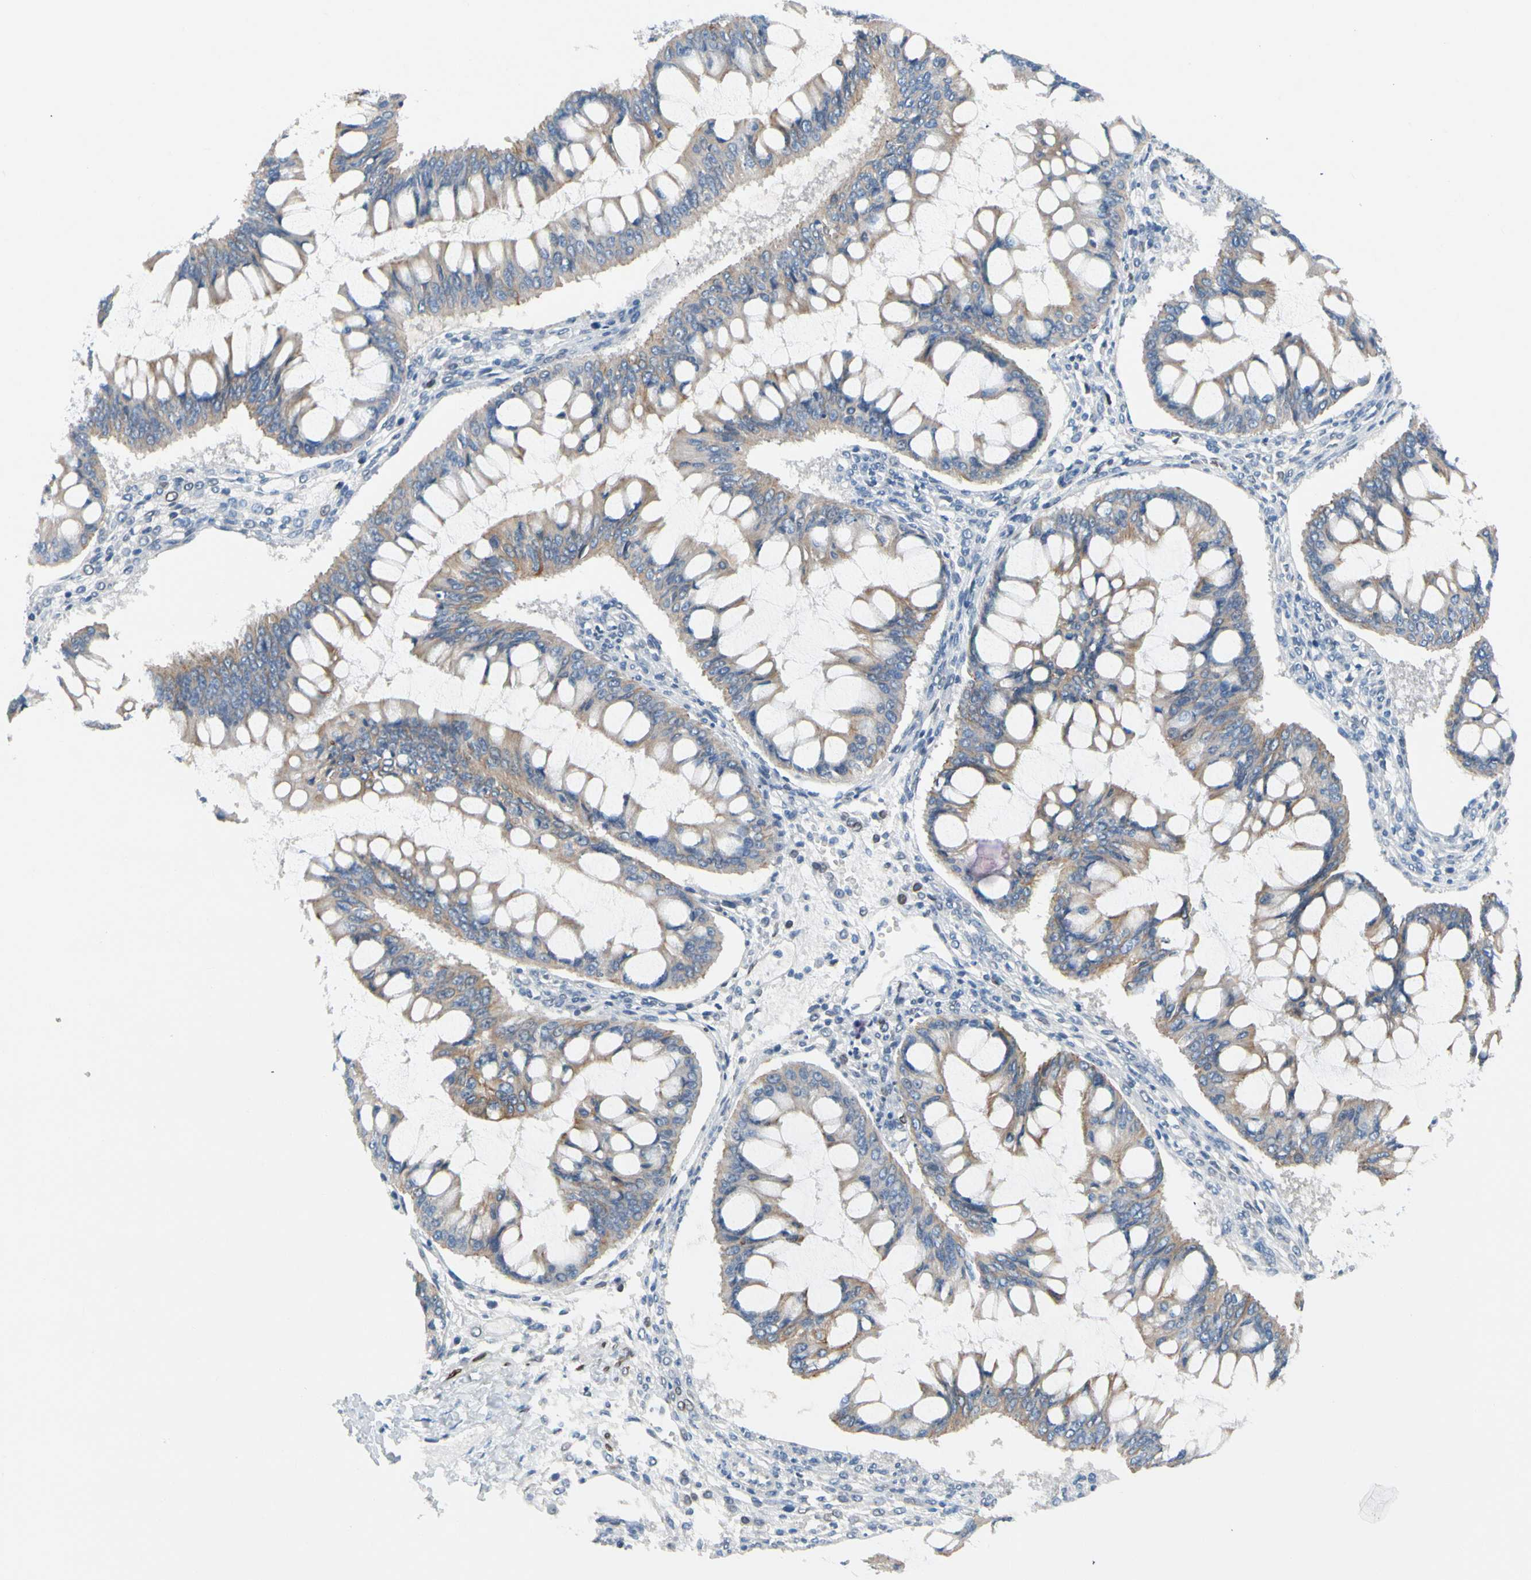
{"staining": {"intensity": "weak", "quantity": ">75%", "location": "cytoplasmic/membranous"}, "tissue": "ovarian cancer", "cell_type": "Tumor cells", "image_type": "cancer", "snomed": [{"axis": "morphology", "description": "Cystadenocarcinoma, mucinous, NOS"}, {"axis": "topography", "description": "Ovary"}], "caption": "DAB (3,3'-diaminobenzidine) immunohistochemical staining of human ovarian mucinous cystadenocarcinoma displays weak cytoplasmic/membranous protein expression in approximately >75% of tumor cells.", "gene": "ZNF132", "patient": {"sex": "female", "age": 73}}